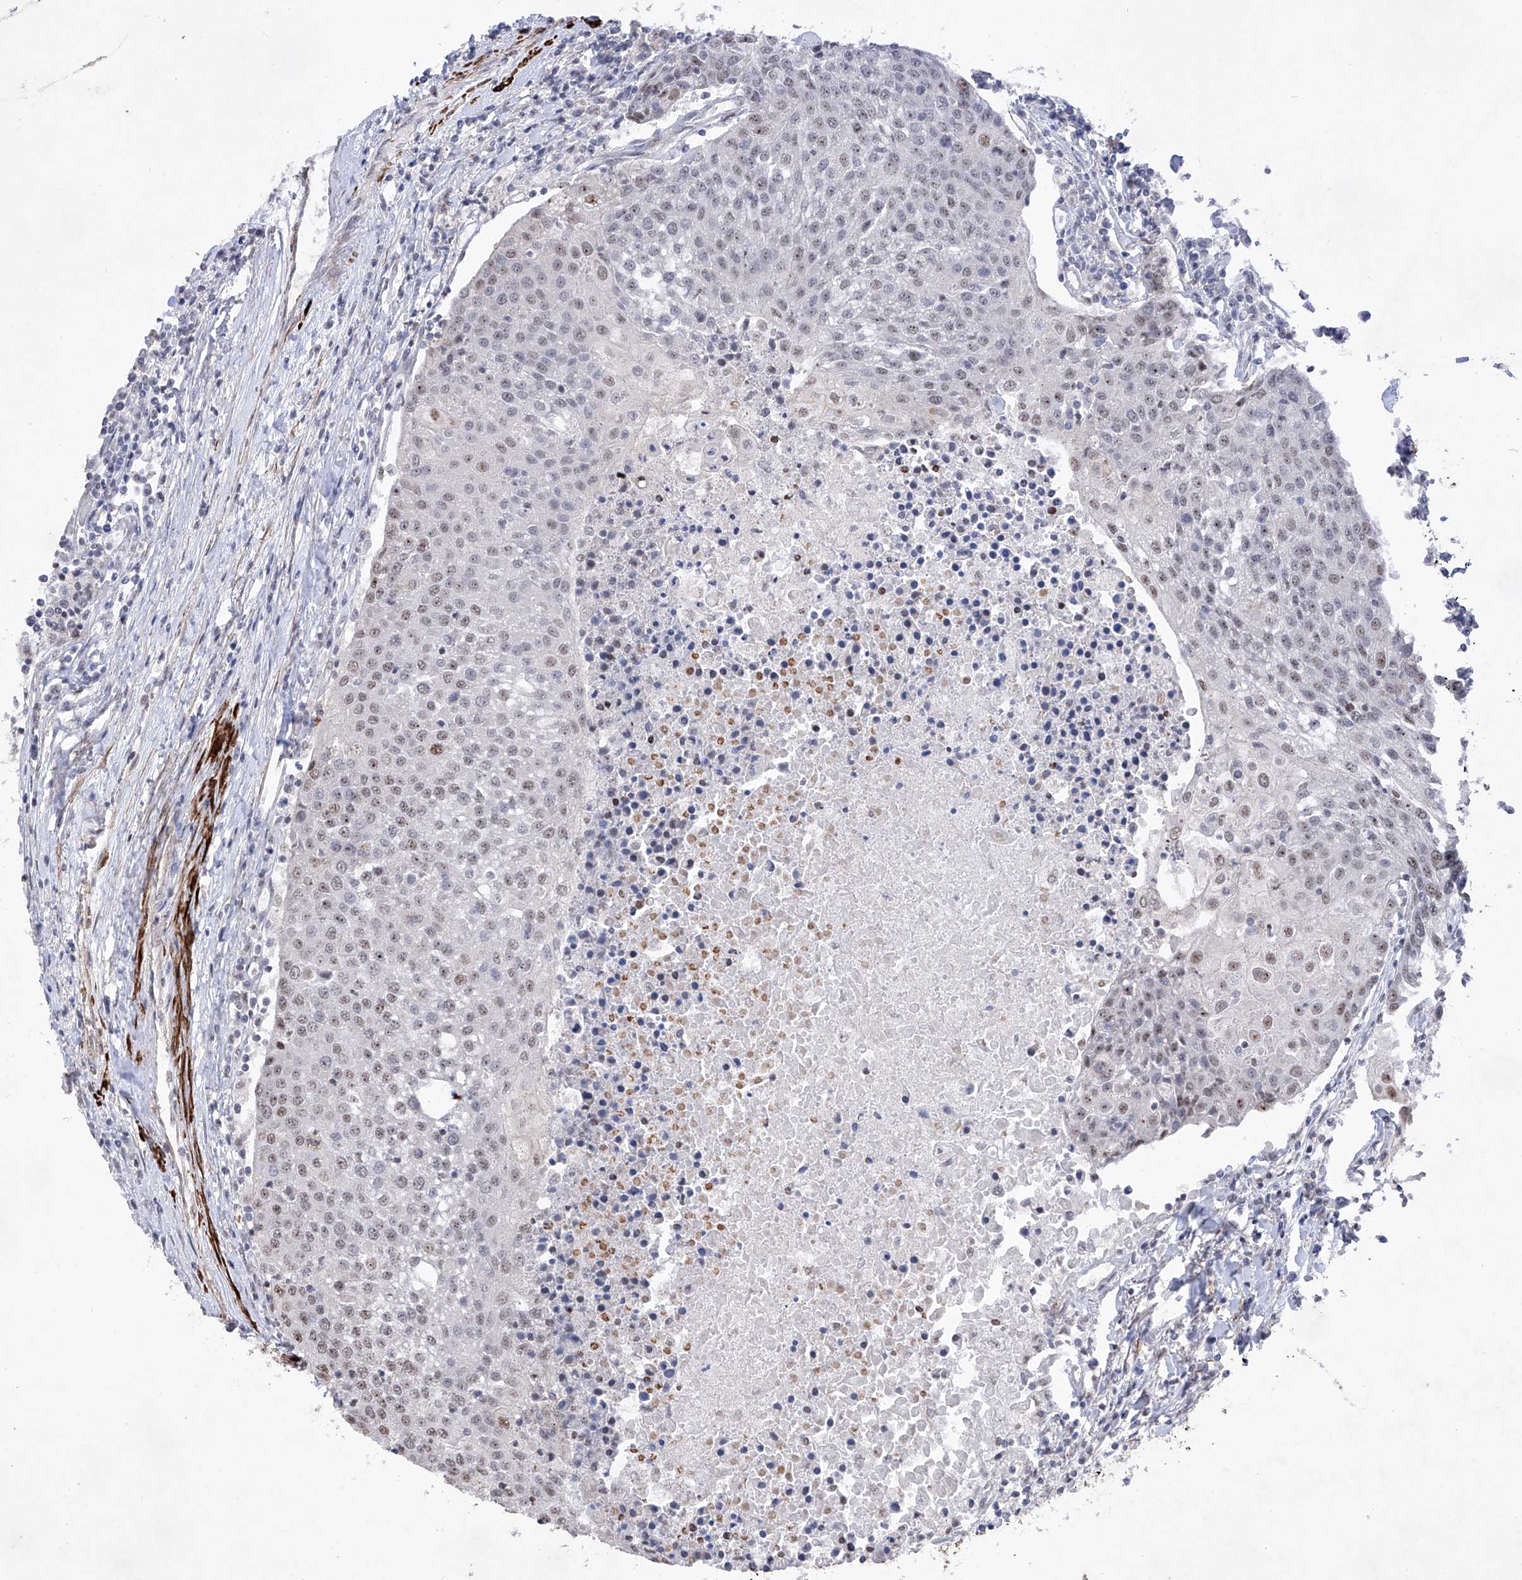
{"staining": {"intensity": "weak", "quantity": "<25%", "location": "nuclear"}, "tissue": "urothelial cancer", "cell_type": "Tumor cells", "image_type": "cancer", "snomed": [{"axis": "morphology", "description": "Urothelial carcinoma, High grade"}, {"axis": "topography", "description": "Urinary bladder"}], "caption": "Tumor cells are negative for brown protein staining in urothelial cancer.", "gene": "NFATC4", "patient": {"sex": "female", "age": 85}}